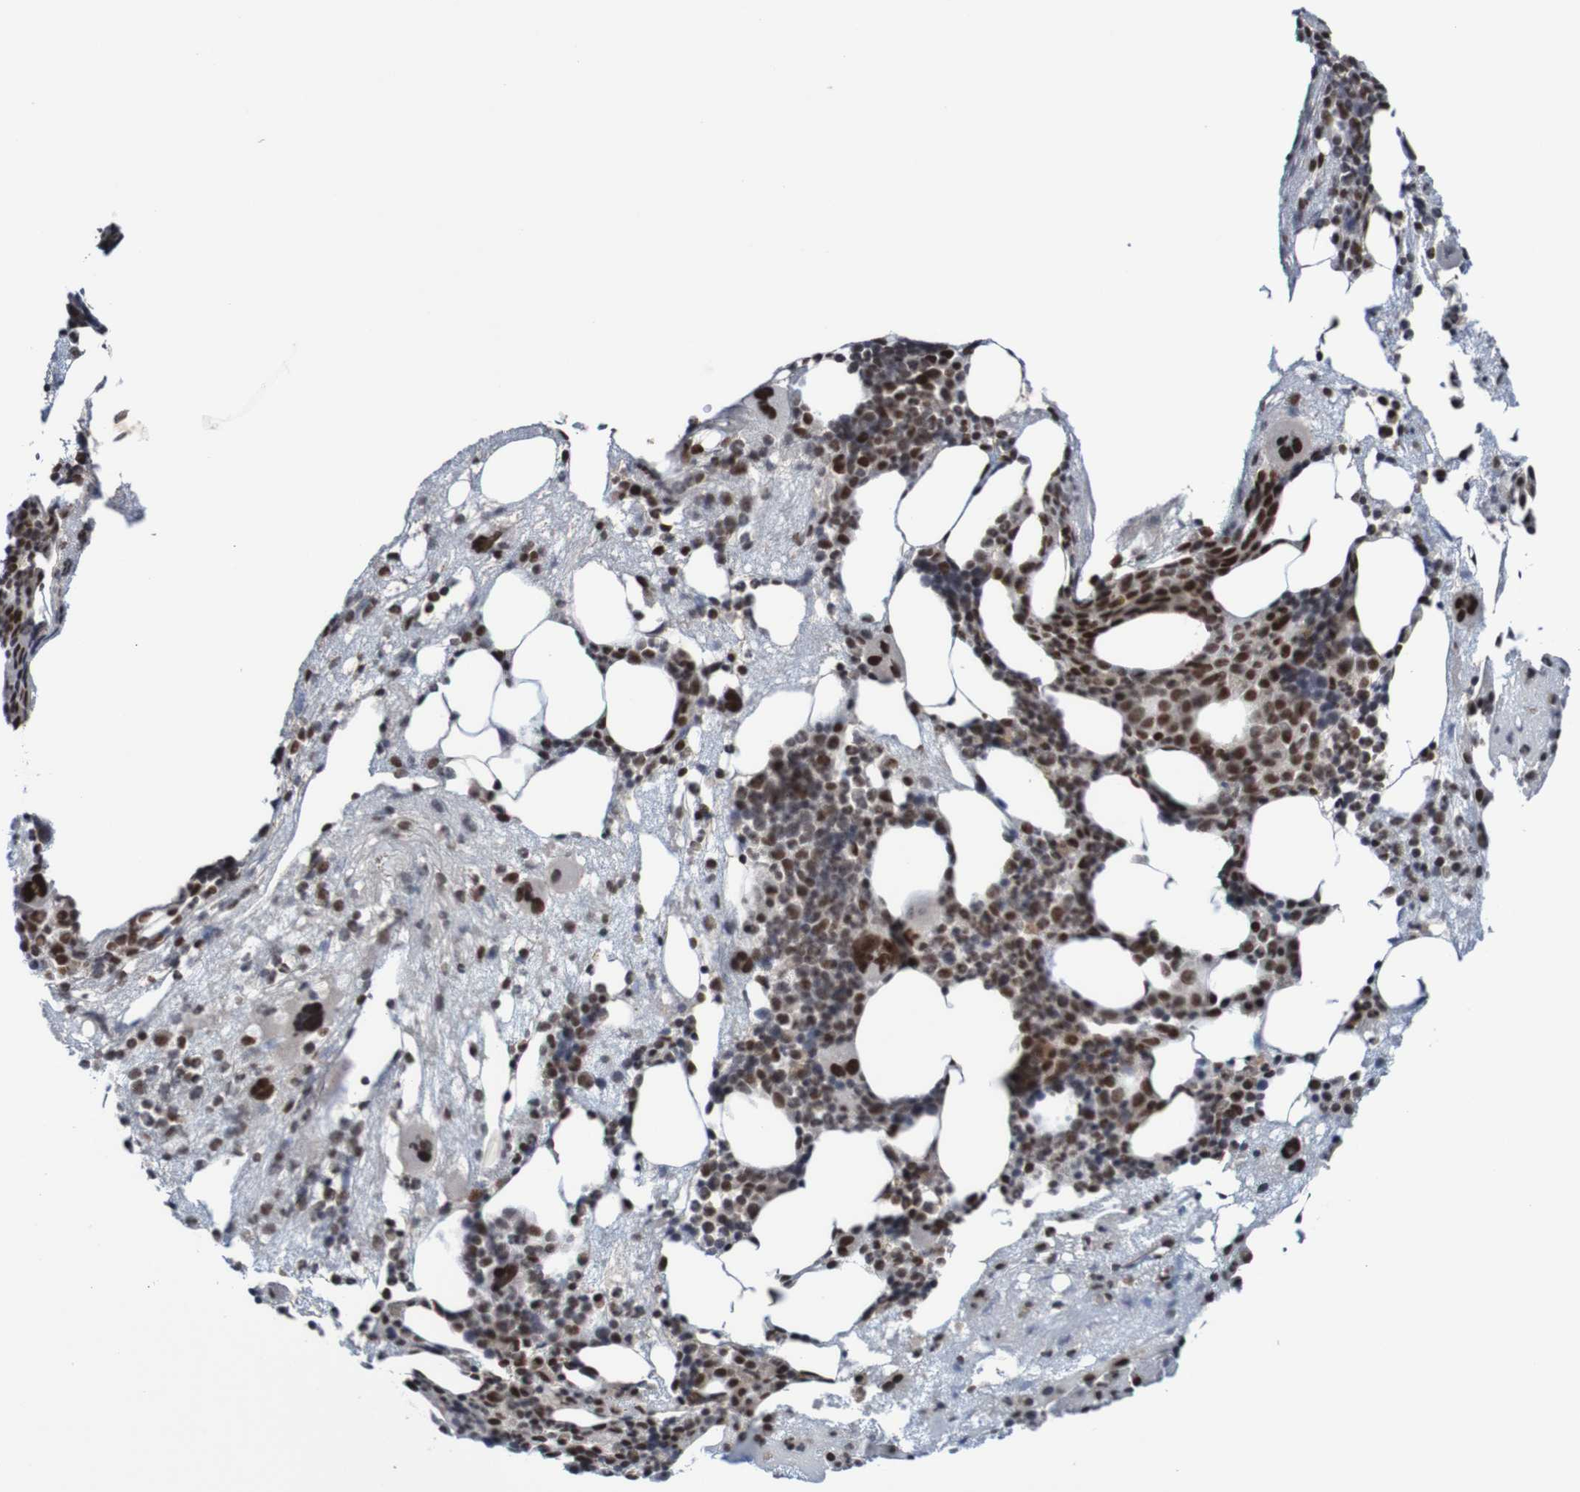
{"staining": {"intensity": "moderate", "quantity": ">75%", "location": "nuclear"}, "tissue": "bone marrow", "cell_type": "Hematopoietic cells", "image_type": "normal", "snomed": [{"axis": "morphology", "description": "Normal tissue, NOS"}, {"axis": "morphology", "description": "Inflammation, NOS"}, {"axis": "topography", "description": "Bone marrow"}], "caption": "Immunohistochemical staining of benign bone marrow reveals medium levels of moderate nuclear positivity in about >75% of hematopoietic cells. (IHC, brightfield microscopy, high magnification).", "gene": "CDC5L", "patient": {"sex": "male", "age": 43}}